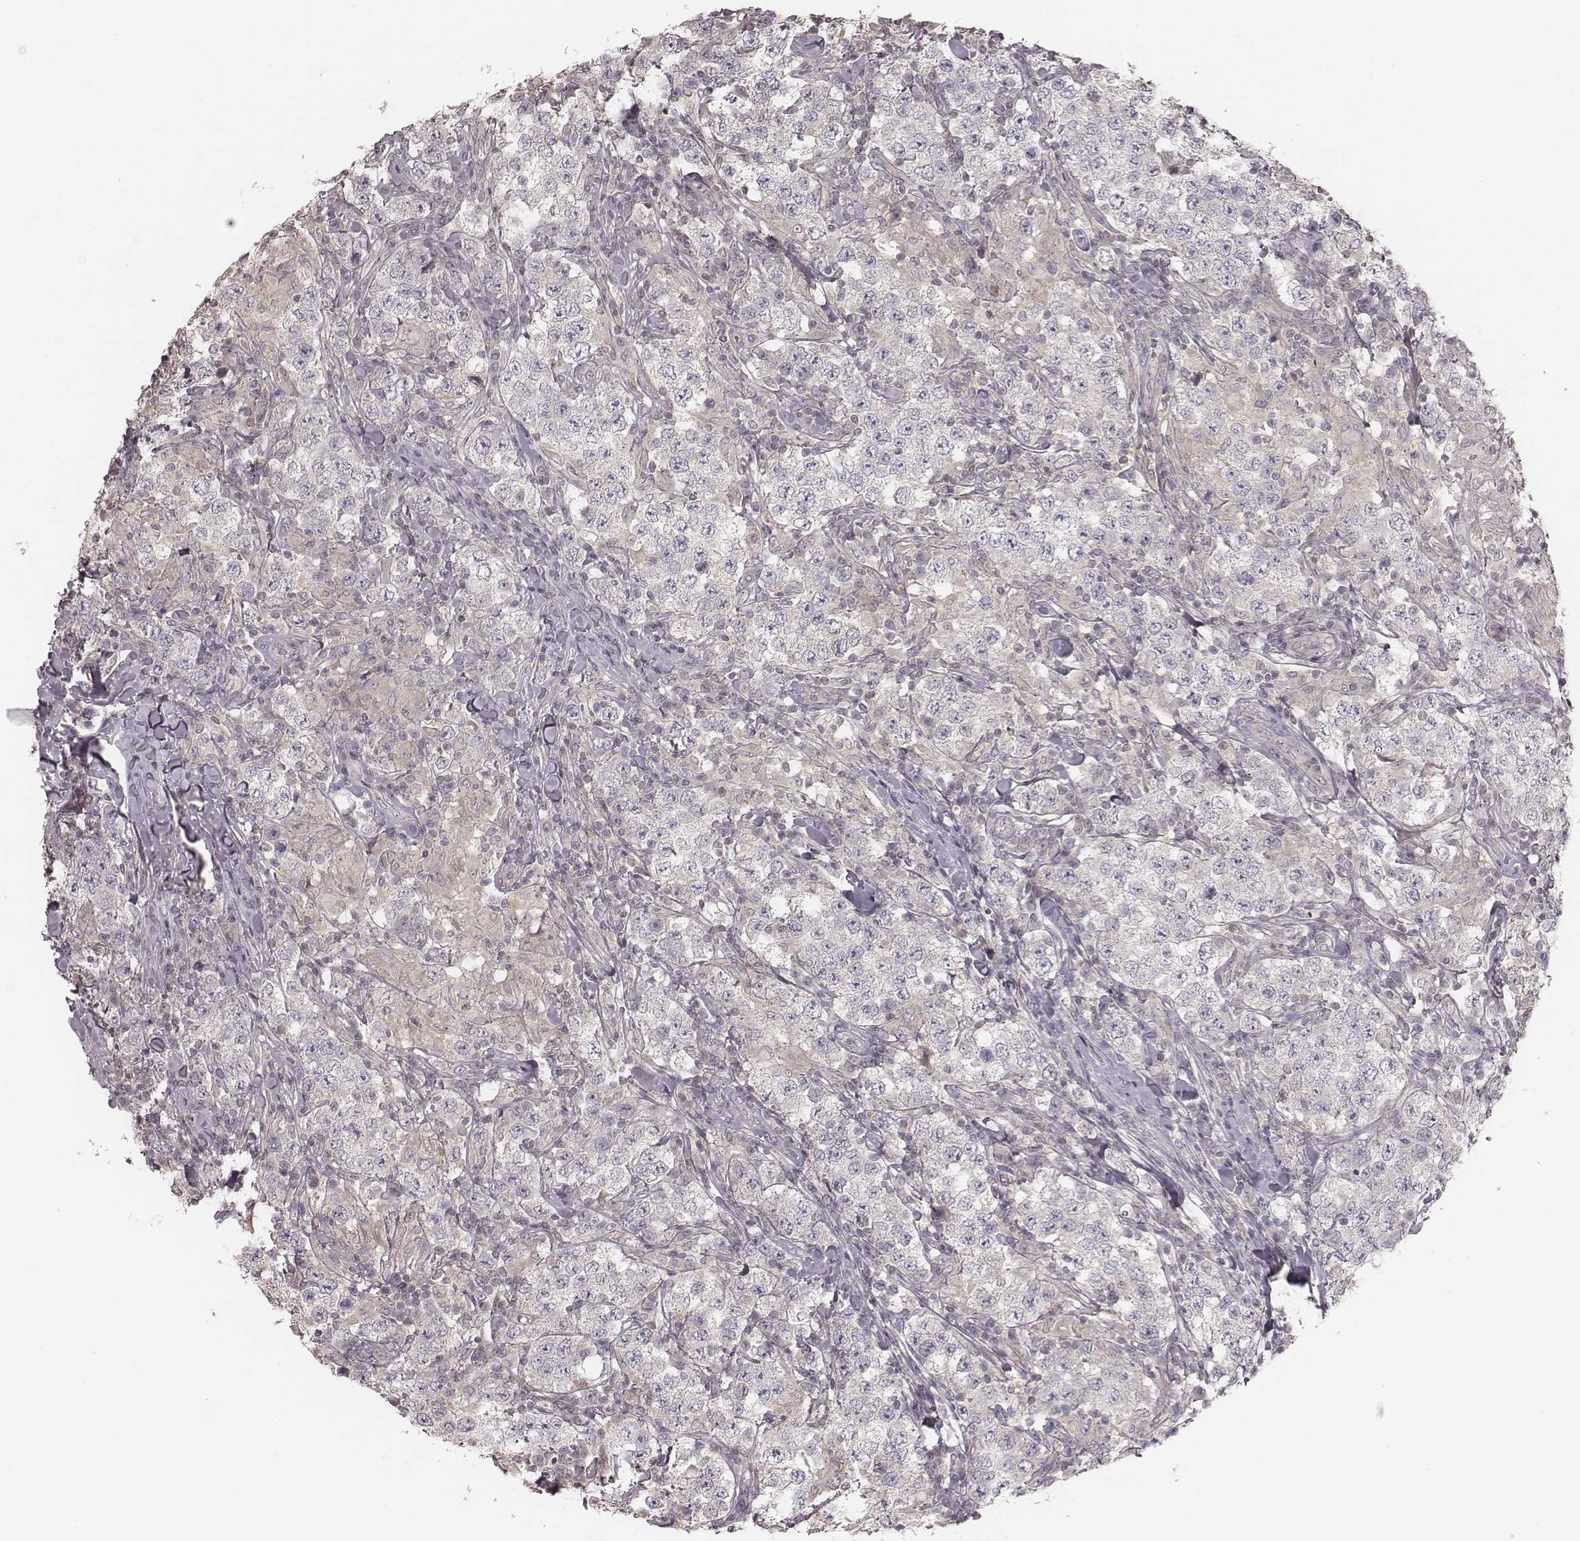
{"staining": {"intensity": "negative", "quantity": "none", "location": "none"}, "tissue": "testis cancer", "cell_type": "Tumor cells", "image_type": "cancer", "snomed": [{"axis": "morphology", "description": "Seminoma, NOS"}, {"axis": "morphology", "description": "Carcinoma, Embryonal, NOS"}, {"axis": "topography", "description": "Testis"}], "caption": "Protein analysis of embryonal carcinoma (testis) reveals no significant staining in tumor cells.", "gene": "TDRD5", "patient": {"sex": "male", "age": 41}}